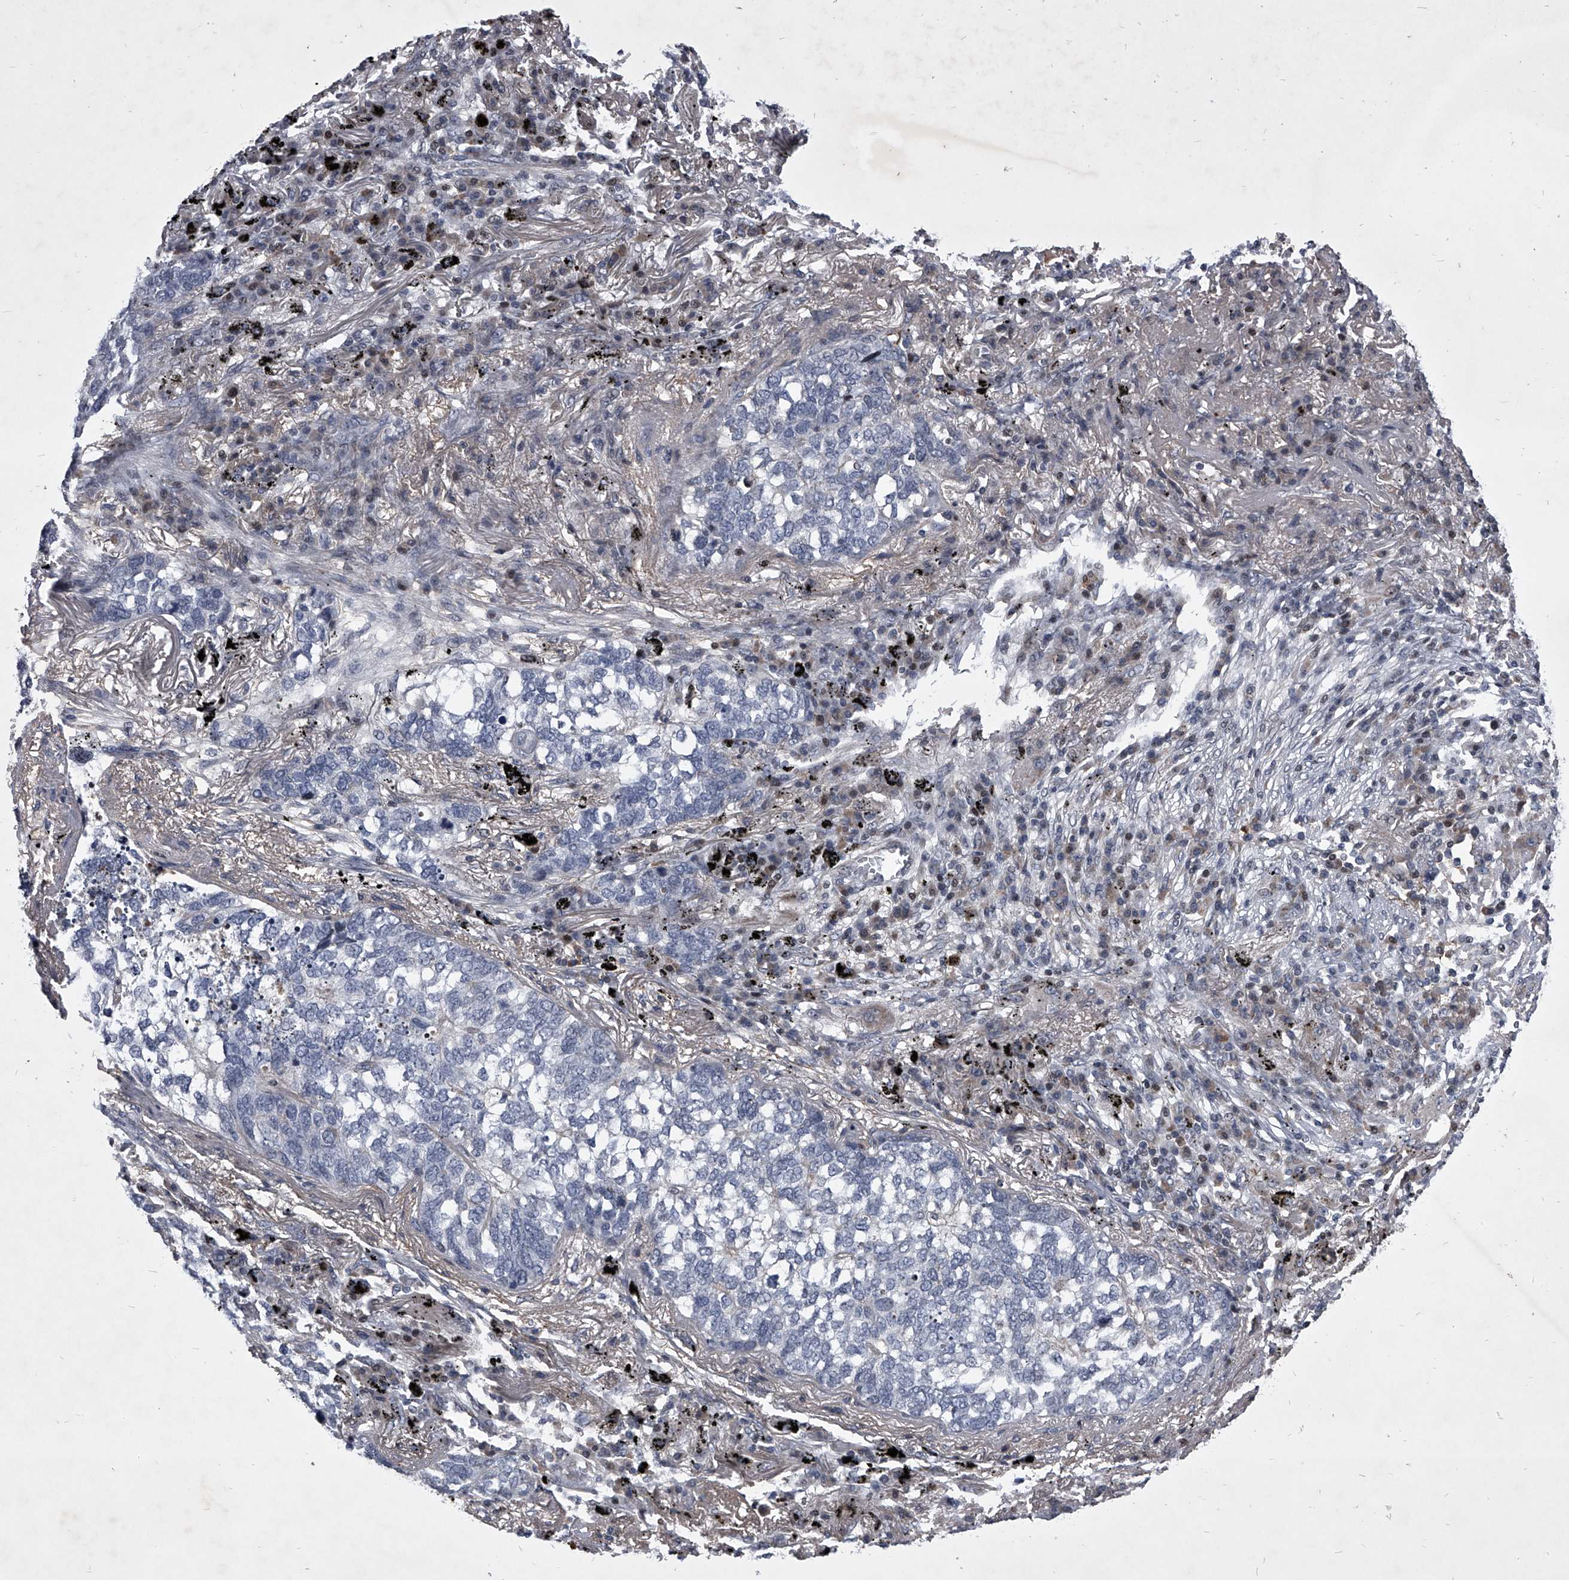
{"staining": {"intensity": "negative", "quantity": "none", "location": "none"}, "tissue": "lung cancer", "cell_type": "Tumor cells", "image_type": "cancer", "snomed": [{"axis": "morphology", "description": "Squamous cell carcinoma, NOS"}, {"axis": "topography", "description": "Lung"}], "caption": "There is no significant positivity in tumor cells of squamous cell carcinoma (lung).", "gene": "ZNF76", "patient": {"sex": "female", "age": 63}}